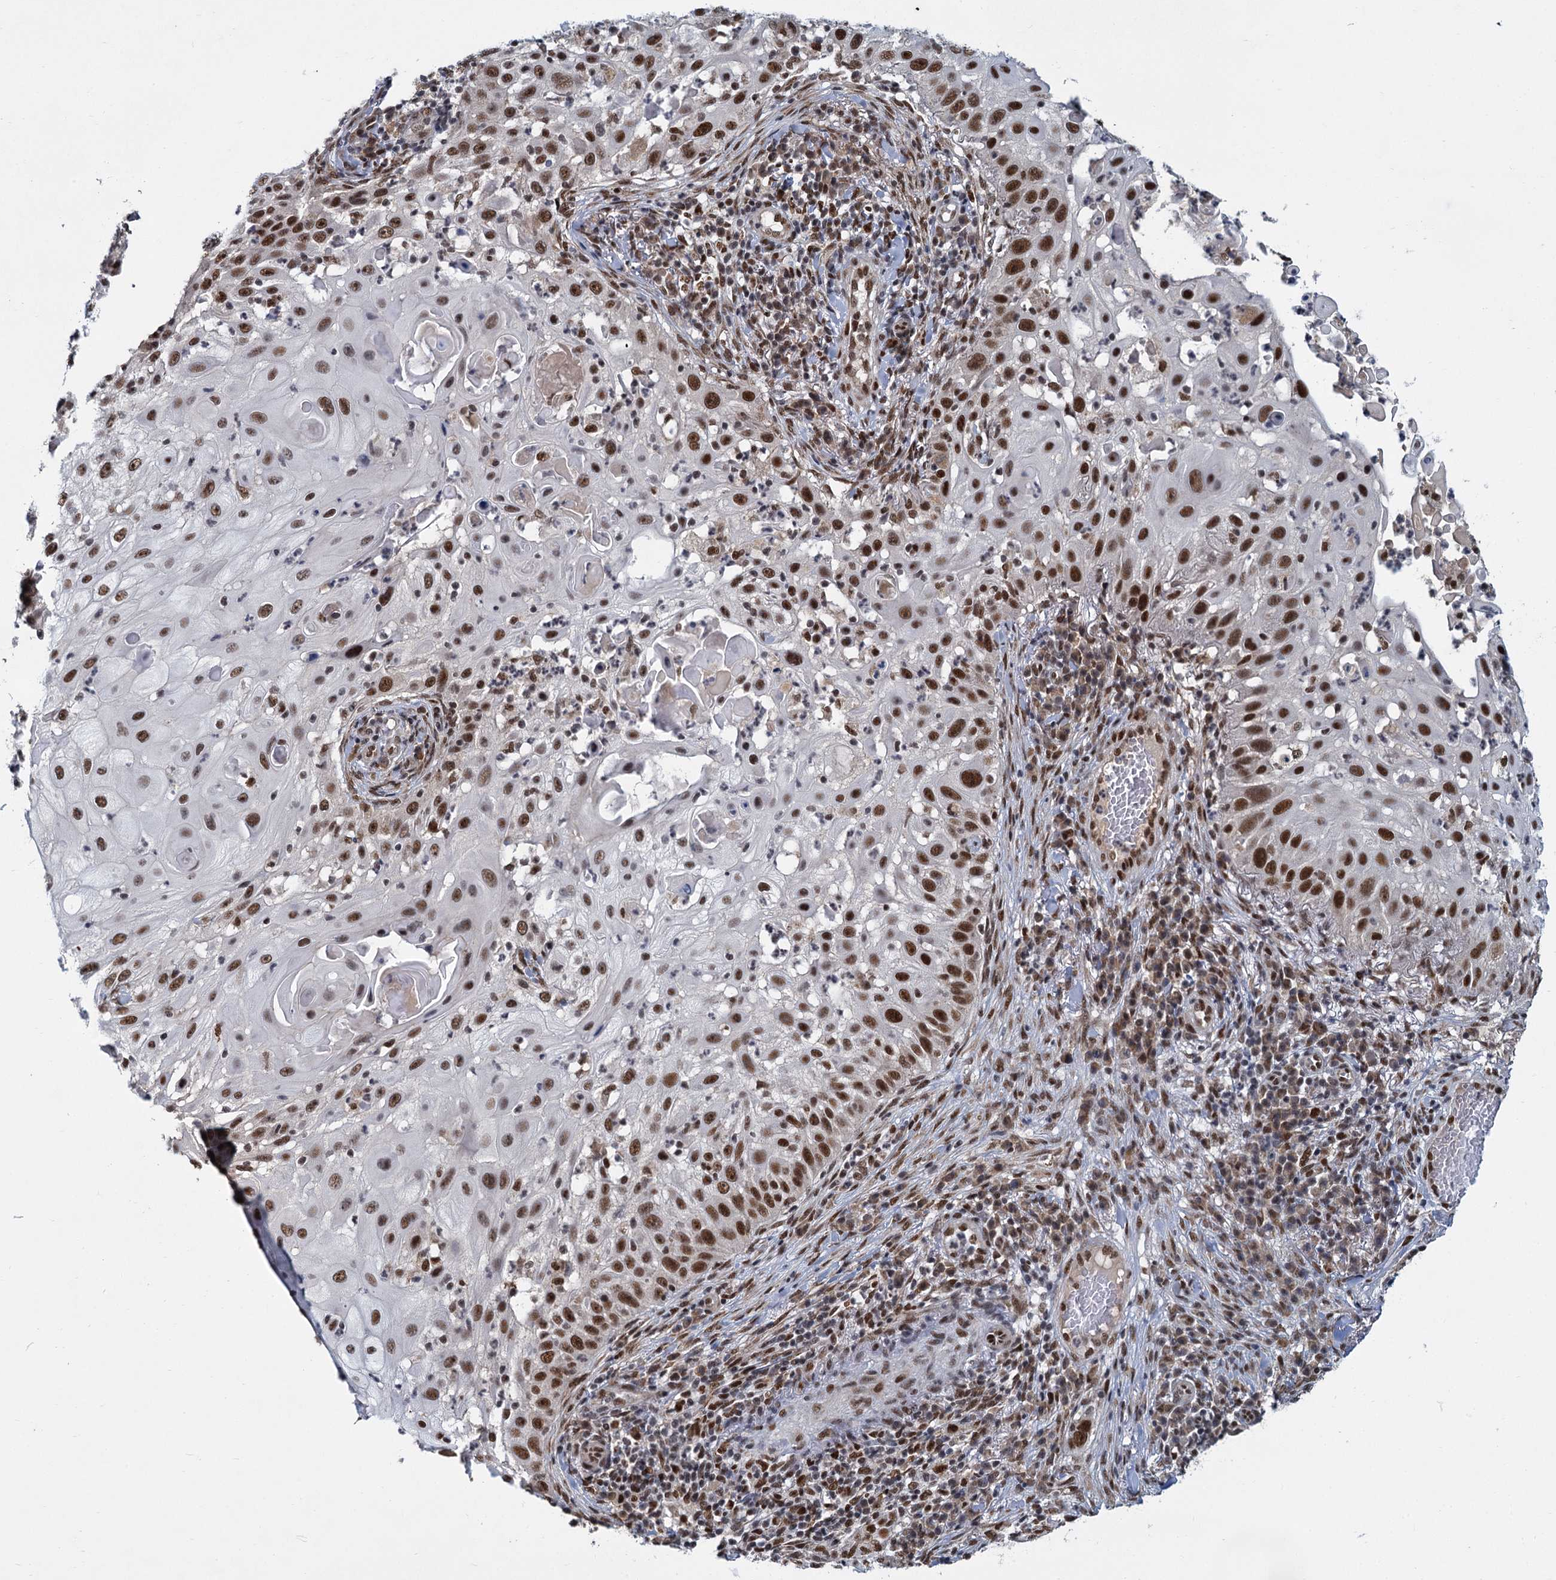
{"staining": {"intensity": "strong", "quantity": "25%-75%", "location": "nuclear"}, "tissue": "skin cancer", "cell_type": "Tumor cells", "image_type": "cancer", "snomed": [{"axis": "morphology", "description": "Squamous cell carcinoma, NOS"}, {"axis": "topography", "description": "Skin"}], "caption": "Immunohistochemistry (IHC) (DAB) staining of squamous cell carcinoma (skin) shows strong nuclear protein staining in about 25%-75% of tumor cells.", "gene": "WBP4", "patient": {"sex": "female", "age": 44}}